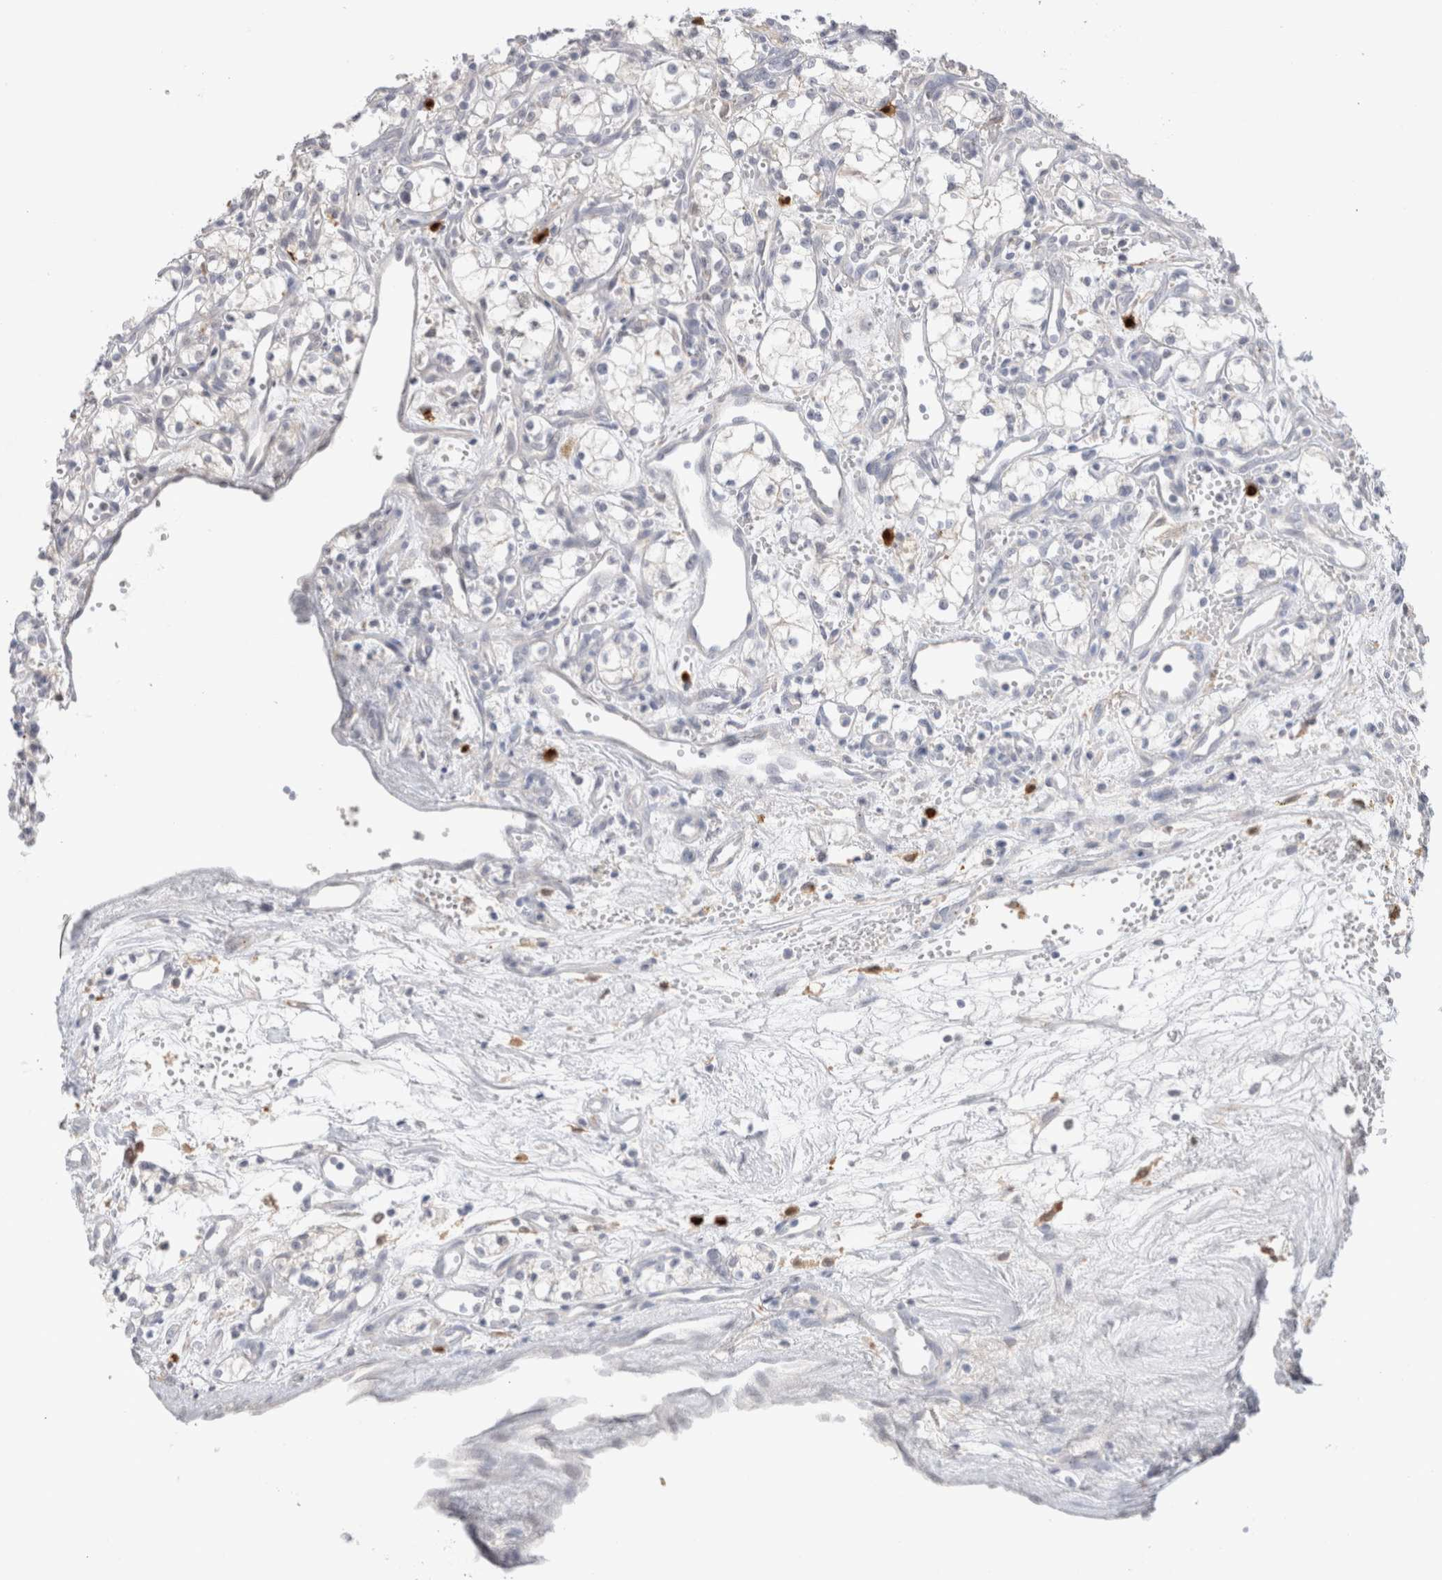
{"staining": {"intensity": "negative", "quantity": "none", "location": "none"}, "tissue": "renal cancer", "cell_type": "Tumor cells", "image_type": "cancer", "snomed": [{"axis": "morphology", "description": "Adenocarcinoma, NOS"}, {"axis": "topography", "description": "Kidney"}], "caption": "Immunohistochemical staining of renal cancer (adenocarcinoma) displays no significant staining in tumor cells.", "gene": "HPGDS", "patient": {"sex": "male", "age": 59}}